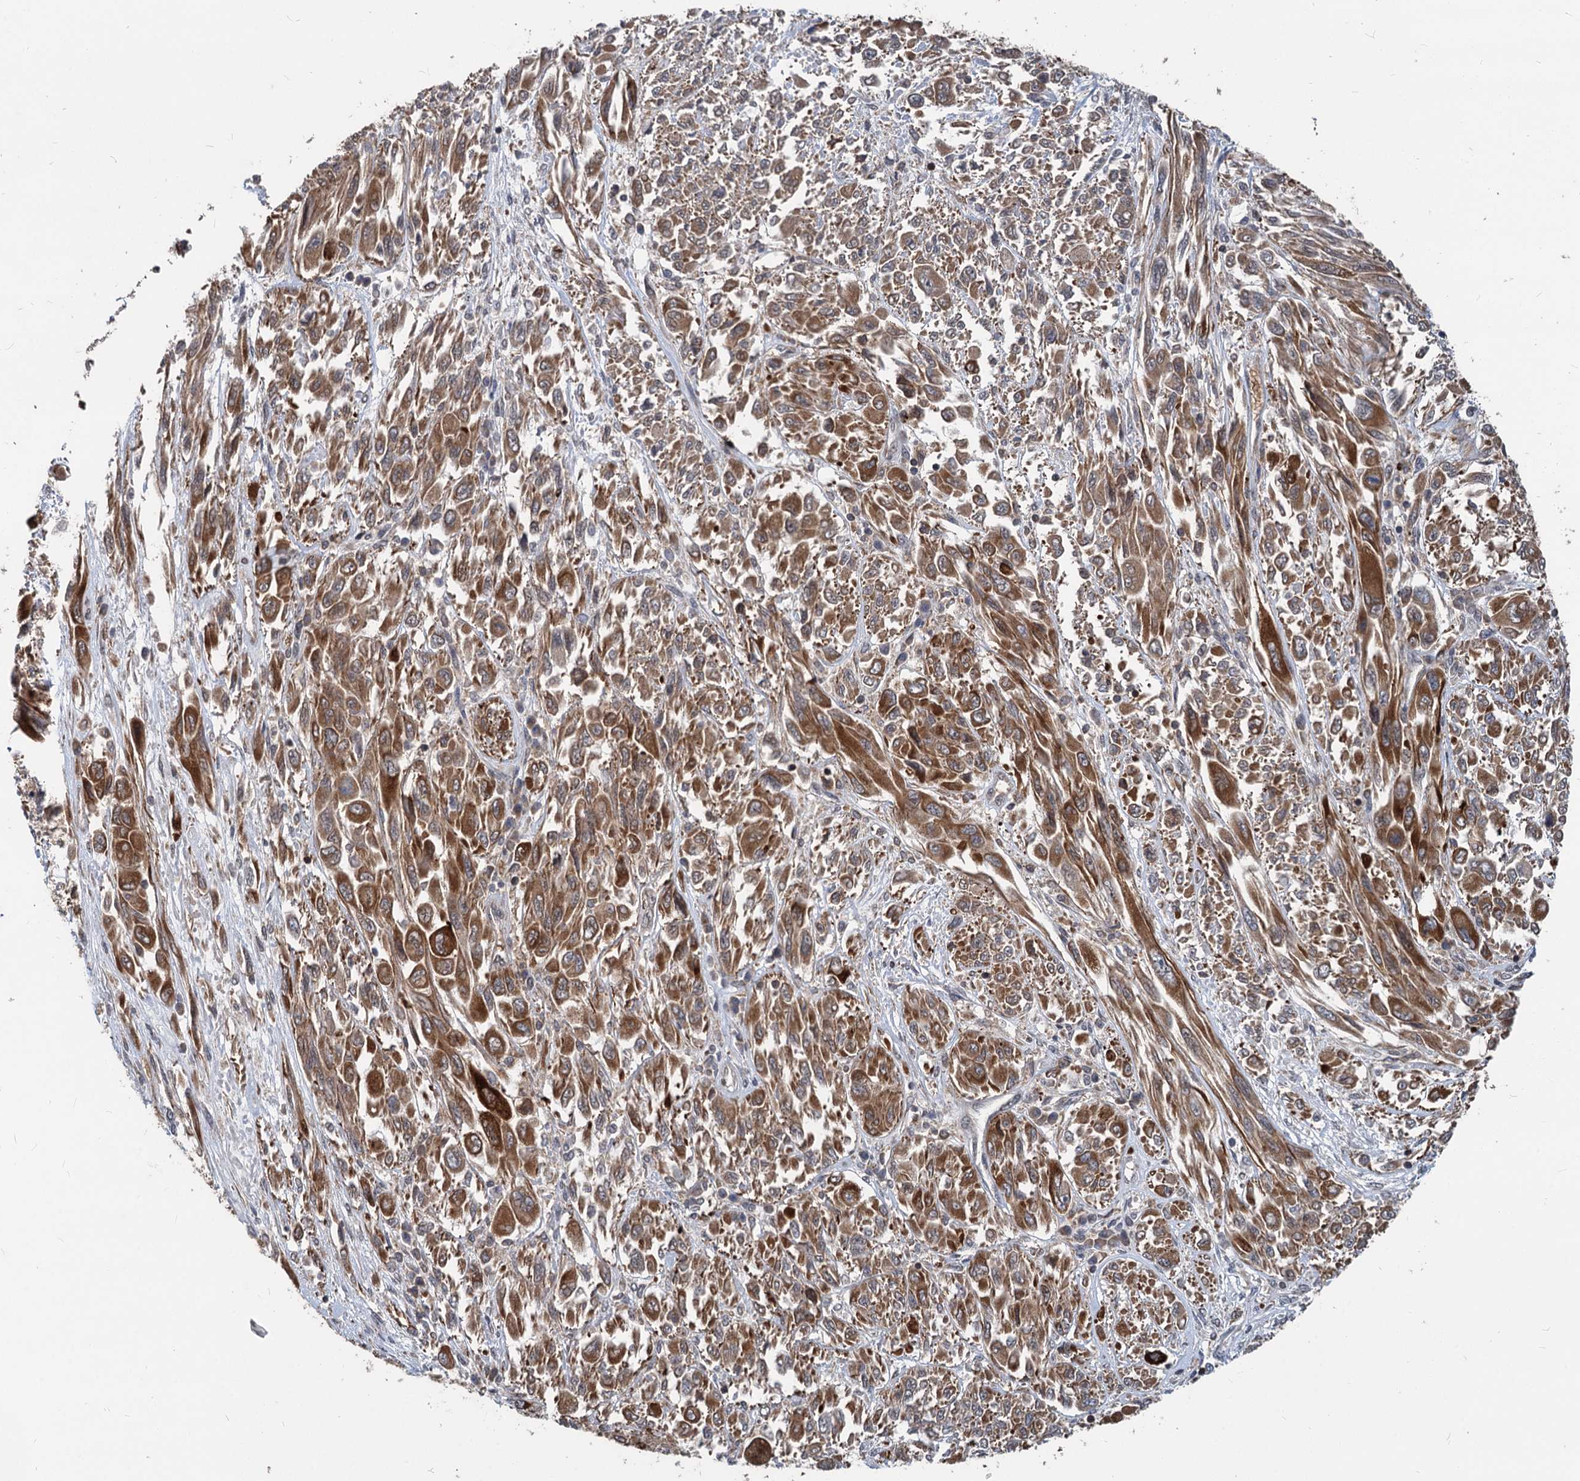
{"staining": {"intensity": "strong", "quantity": ">75%", "location": "cytoplasmic/membranous"}, "tissue": "melanoma", "cell_type": "Tumor cells", "image_type": "cancer", "snomed": [{"axis": "morphology", "description": "Malignant melanoma, NOS"}, {"axis": "topography", "description": "Skin"}], "caption": "Human malignant melanoma stained with a brown dye displays strong cytoplasmic/membranous positive expression in about >75% of tumor cells.", "gene": "STIM1", "patient": {"sex": "female", "age": 91}}